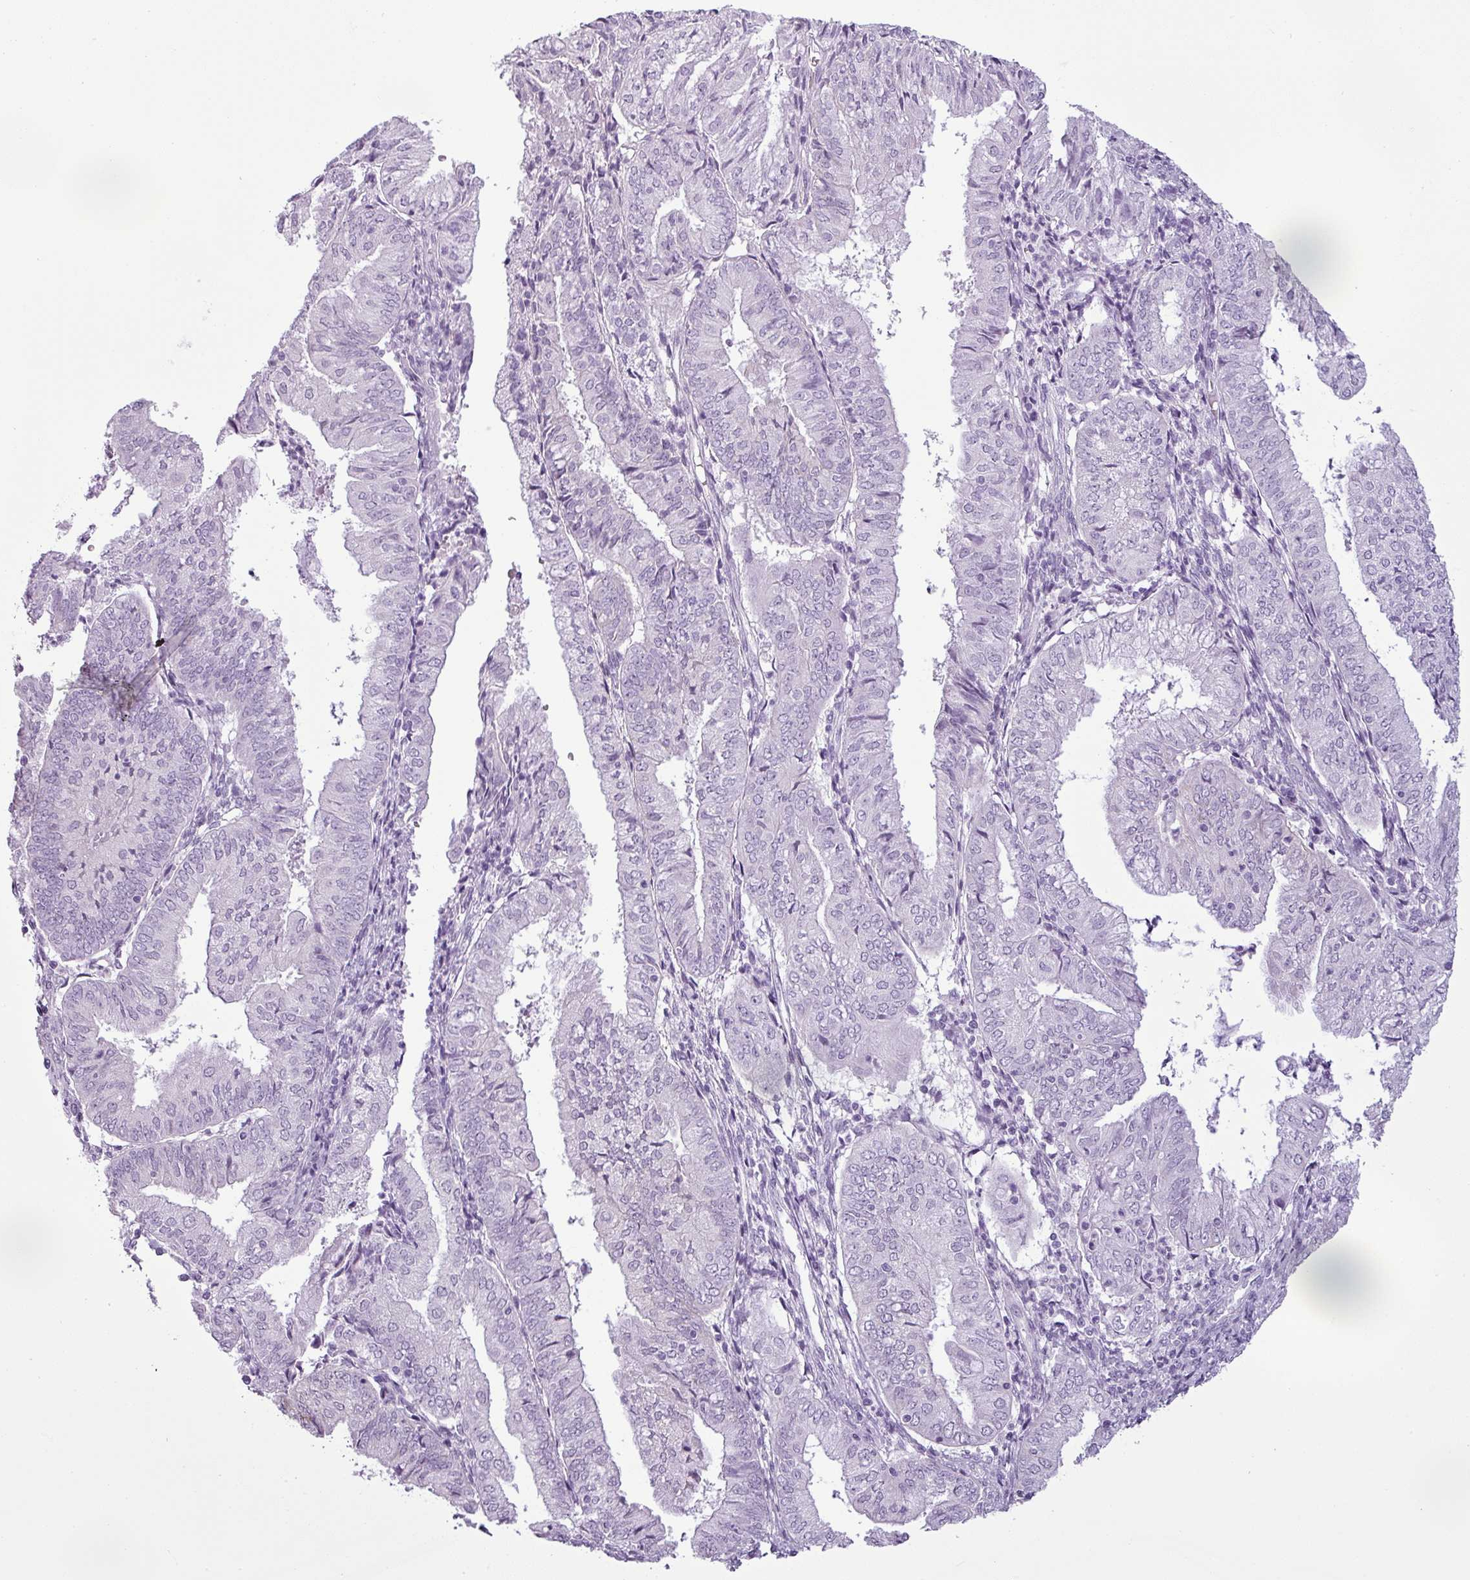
{"staining": {"intensity": "negative", "quantity": "none", "location": "none"}, "tissue": "endometrial cancer", "cell_type": "Tumor cells", "image_type": "cancer", "snomed": [{"axis": "morphology", "description": "Adenocarcinoma, NOS"}, {"axis": "topography", "description": "Endometrium"}], "caption": "A micrograph of endometrial cancer (adenocarcinoma) stained for a protein displays no brown staining in tumor cells.", "gene": "CDH16", "patient": {"sex": "female", "age": 55}}